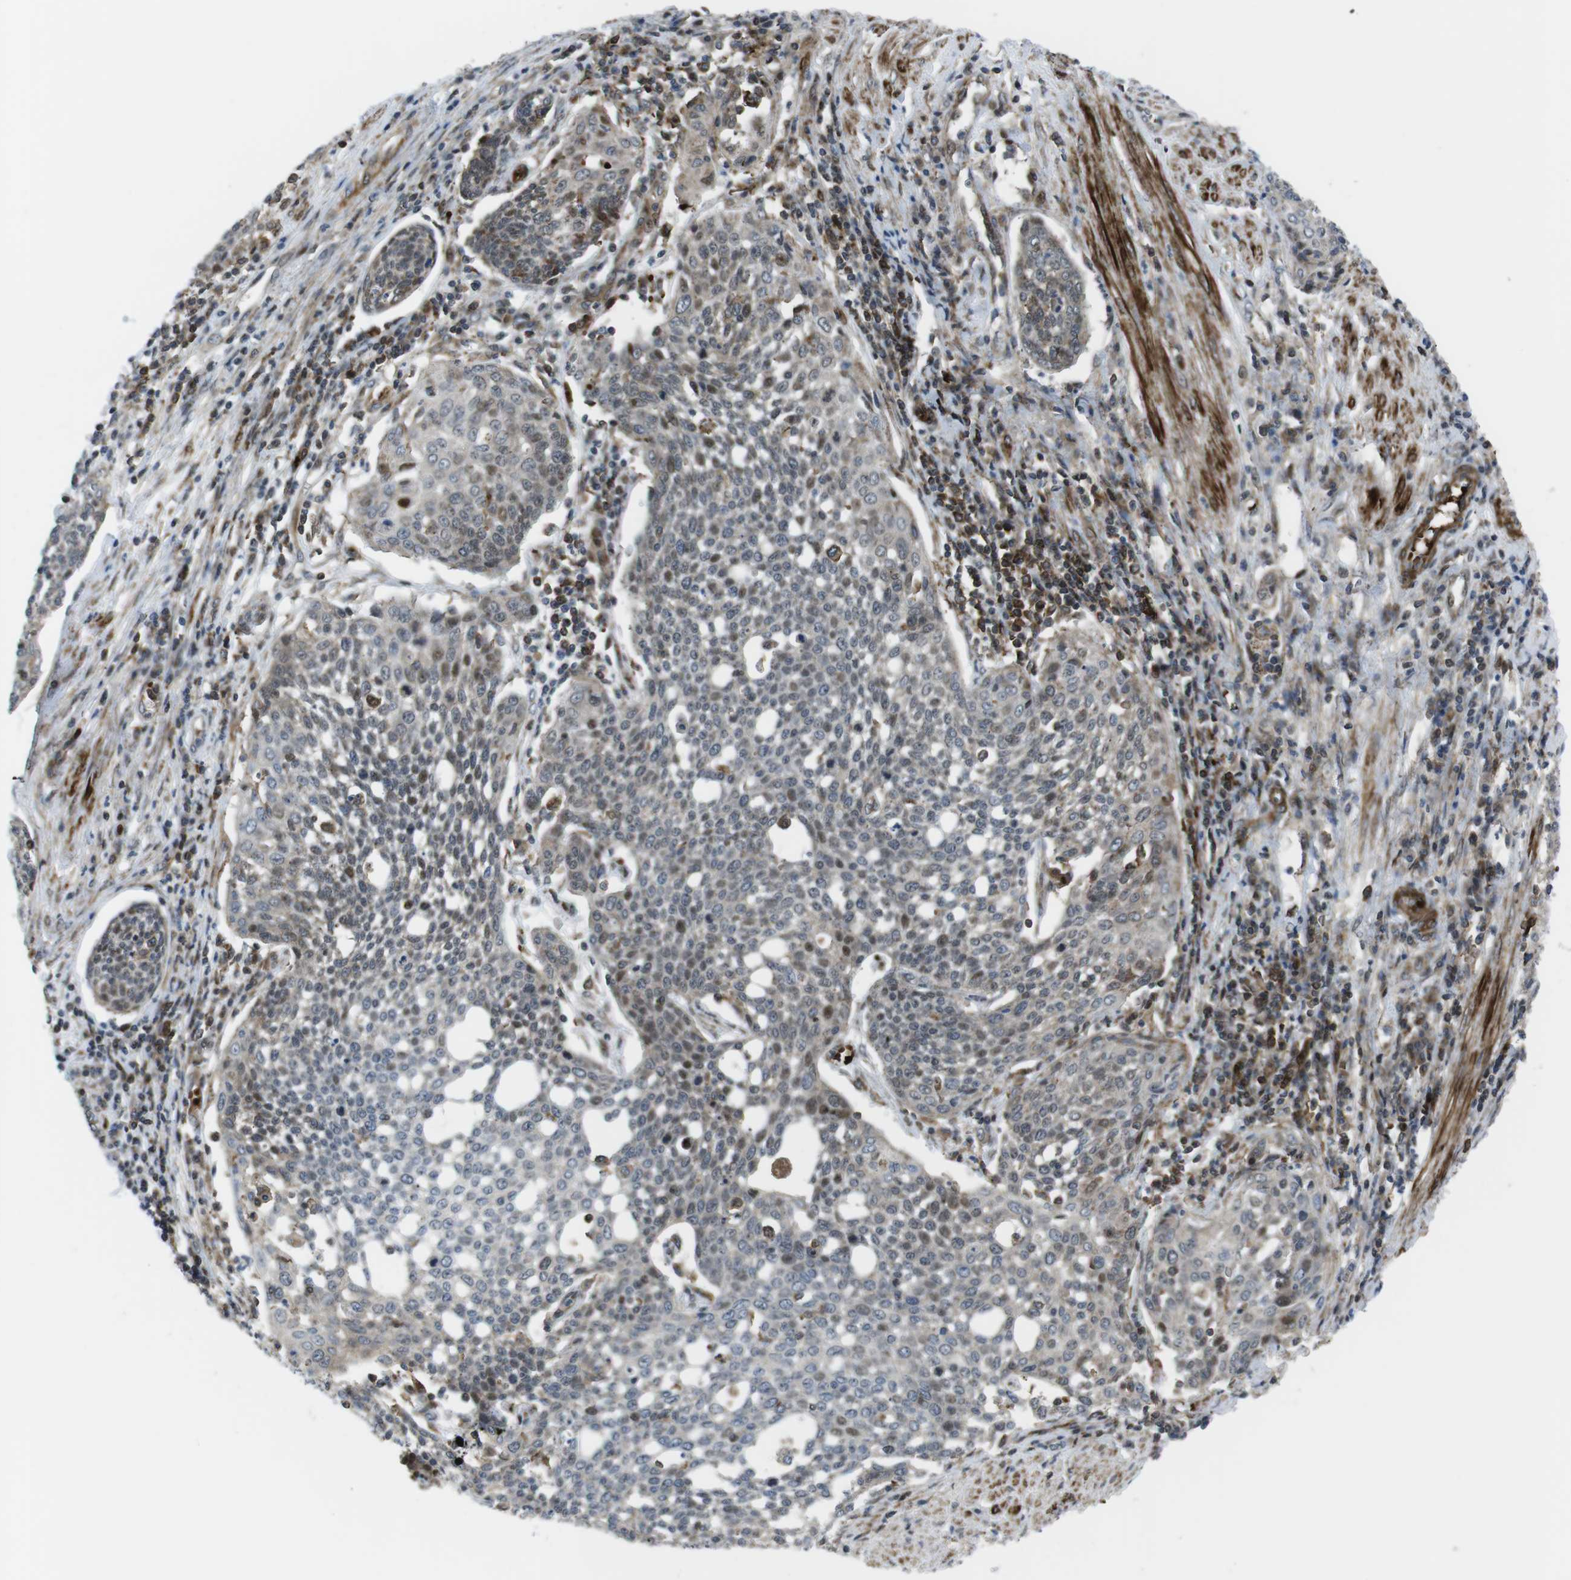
{"staining": {"intensity": "negative", "quantity": "none", "location": "none"}, "tissue": "cervical cancer", "cell_type": "Tumor cells", "image_type": "cancer", "snomed": [{"axis": "morphology", "description": "Squamous cell carcinoma, NOS"}, {"axis": "topography", "description": "Cervix"}], "caption": "The micrograph shows no significant staining in tumor cells of squamous cell carcinoma (cervical). (Stains: DAB (3,3'-diaminobenzidine) immunohistochemistry with hematoxylin counter stain, Microscopy: brightfield microscopy at high magnification).", "gene": "CUL7", "patient": {"sex": "female", "age": 34}}